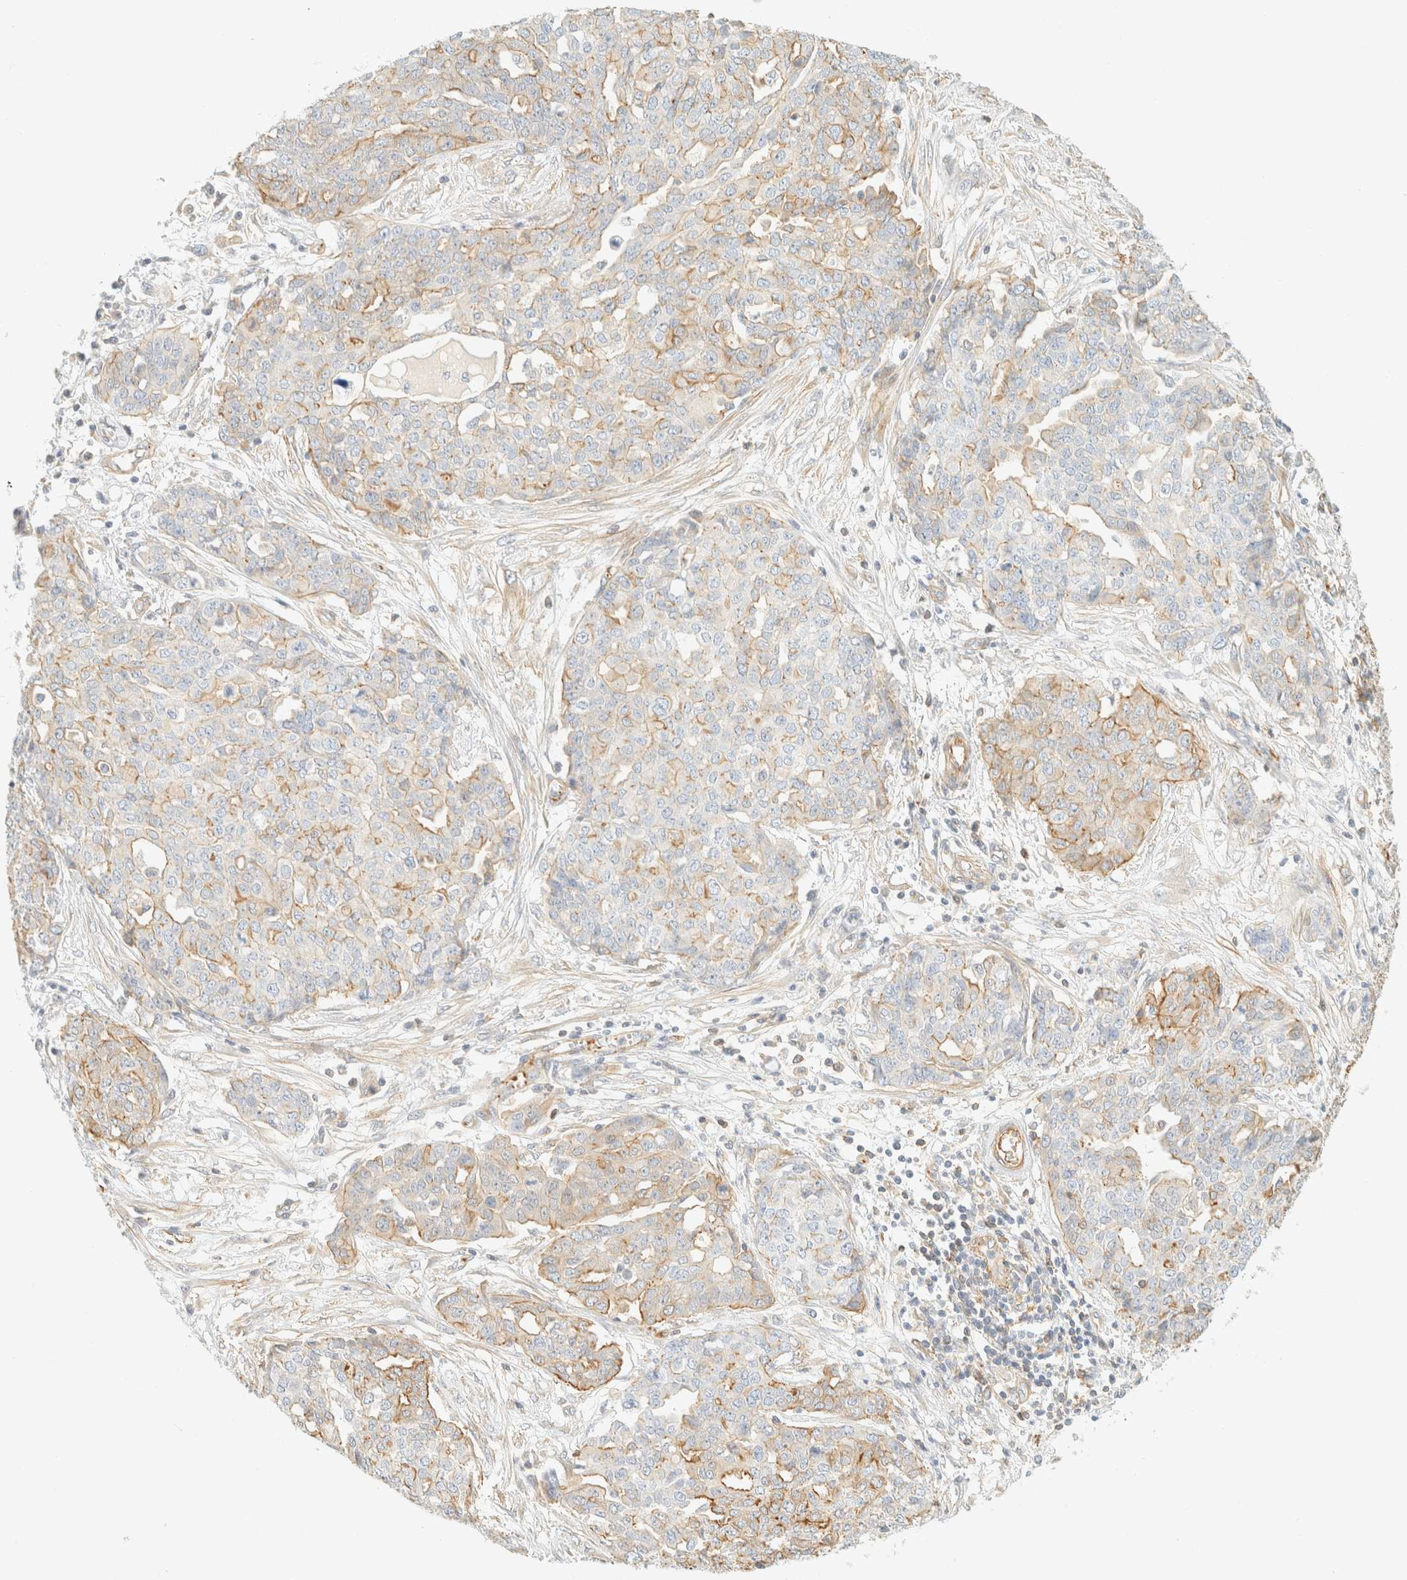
{"staining": {"intensity": "weak", "quantity": "25%-75%", "location": "cytoplasmic/membranous"}, "tissue": "ovarian cancer", "cell_type": "Tumor cells", "image_type": "cancer", "snomed": [{"axis": "morphology", "description": "Cystadenocarcinoma, serous, NOS"}, {"axis": "topography", "description": "Soft tissue"}, {"axis": "topography", "description": "Ovary"}], "caption": "Immunohistochemical staining of serous cystadenocarcinoma (ovarian) demonstrates weak cytoplasmic/membranous protein staining in approximately 25%-75% of tumor cells. The staining was performed using DAB, with brown indicating positive protein expression. Nuclei are stained blue with hematoxylin.", "gene": "OTOP2", "patient": {"sex": "female", "age": 57}}